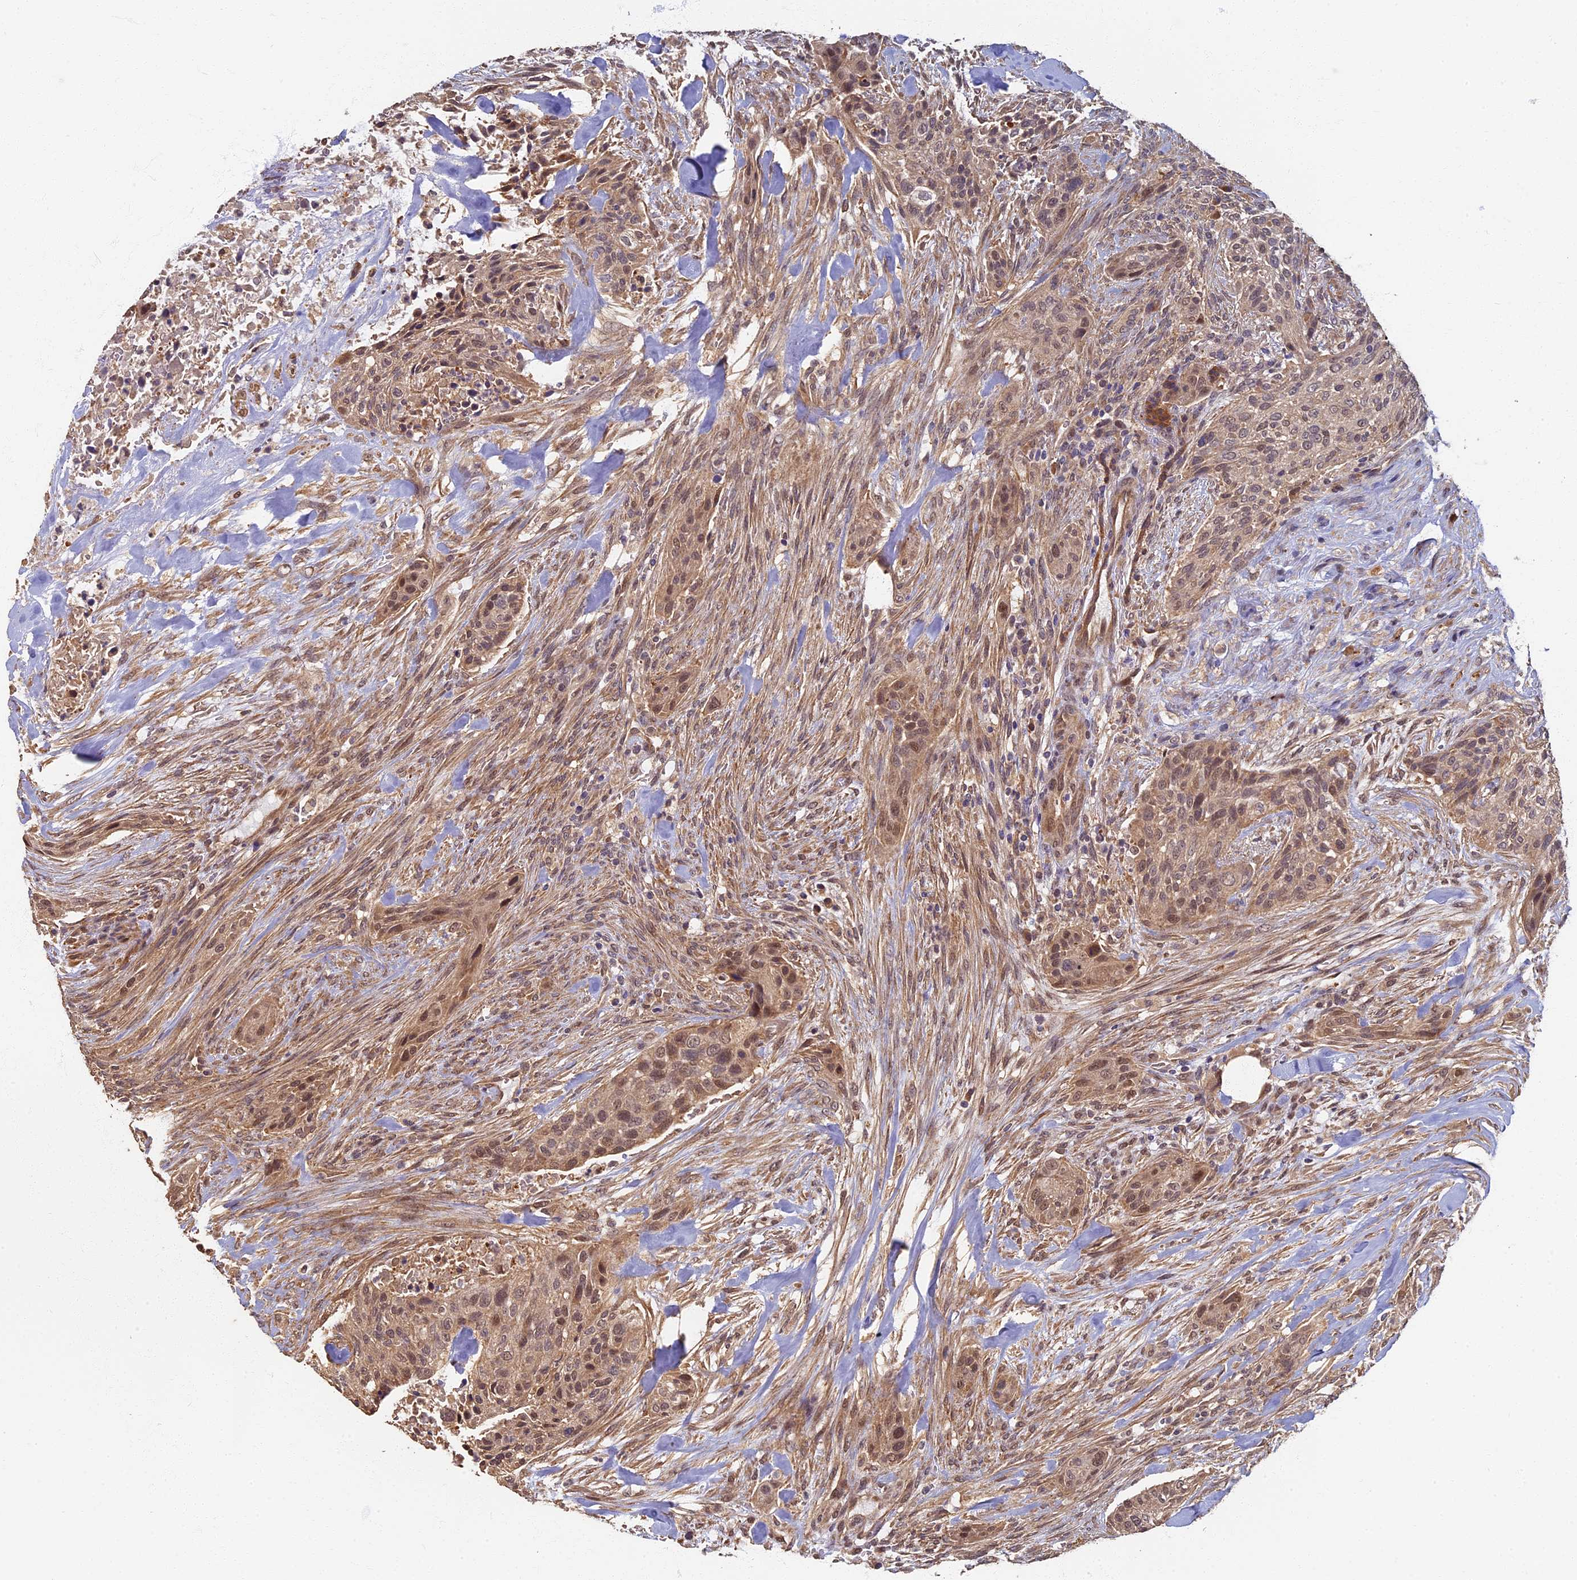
{"staining": {"intensity": "moderate", "quantity": "25%-75%", "location": "nuclear"}, "tissue": "urothelial cancer", "cell_type": "Tumor cells", "image_type": "cancer", "snomed": [{"axis": "morphology", "description": "Urothelial carcinoma, High grade"}, {"axis": "topography", "description": "Urinary bladder"}], "caption": "This is a photomicrograph of immunohistochemistry staining of urothelial cancer, which shows moderate expression in the nuclear of tumor cells.", "gene": "RSPH3", "patient": {"sex": "male", "age": 35}}